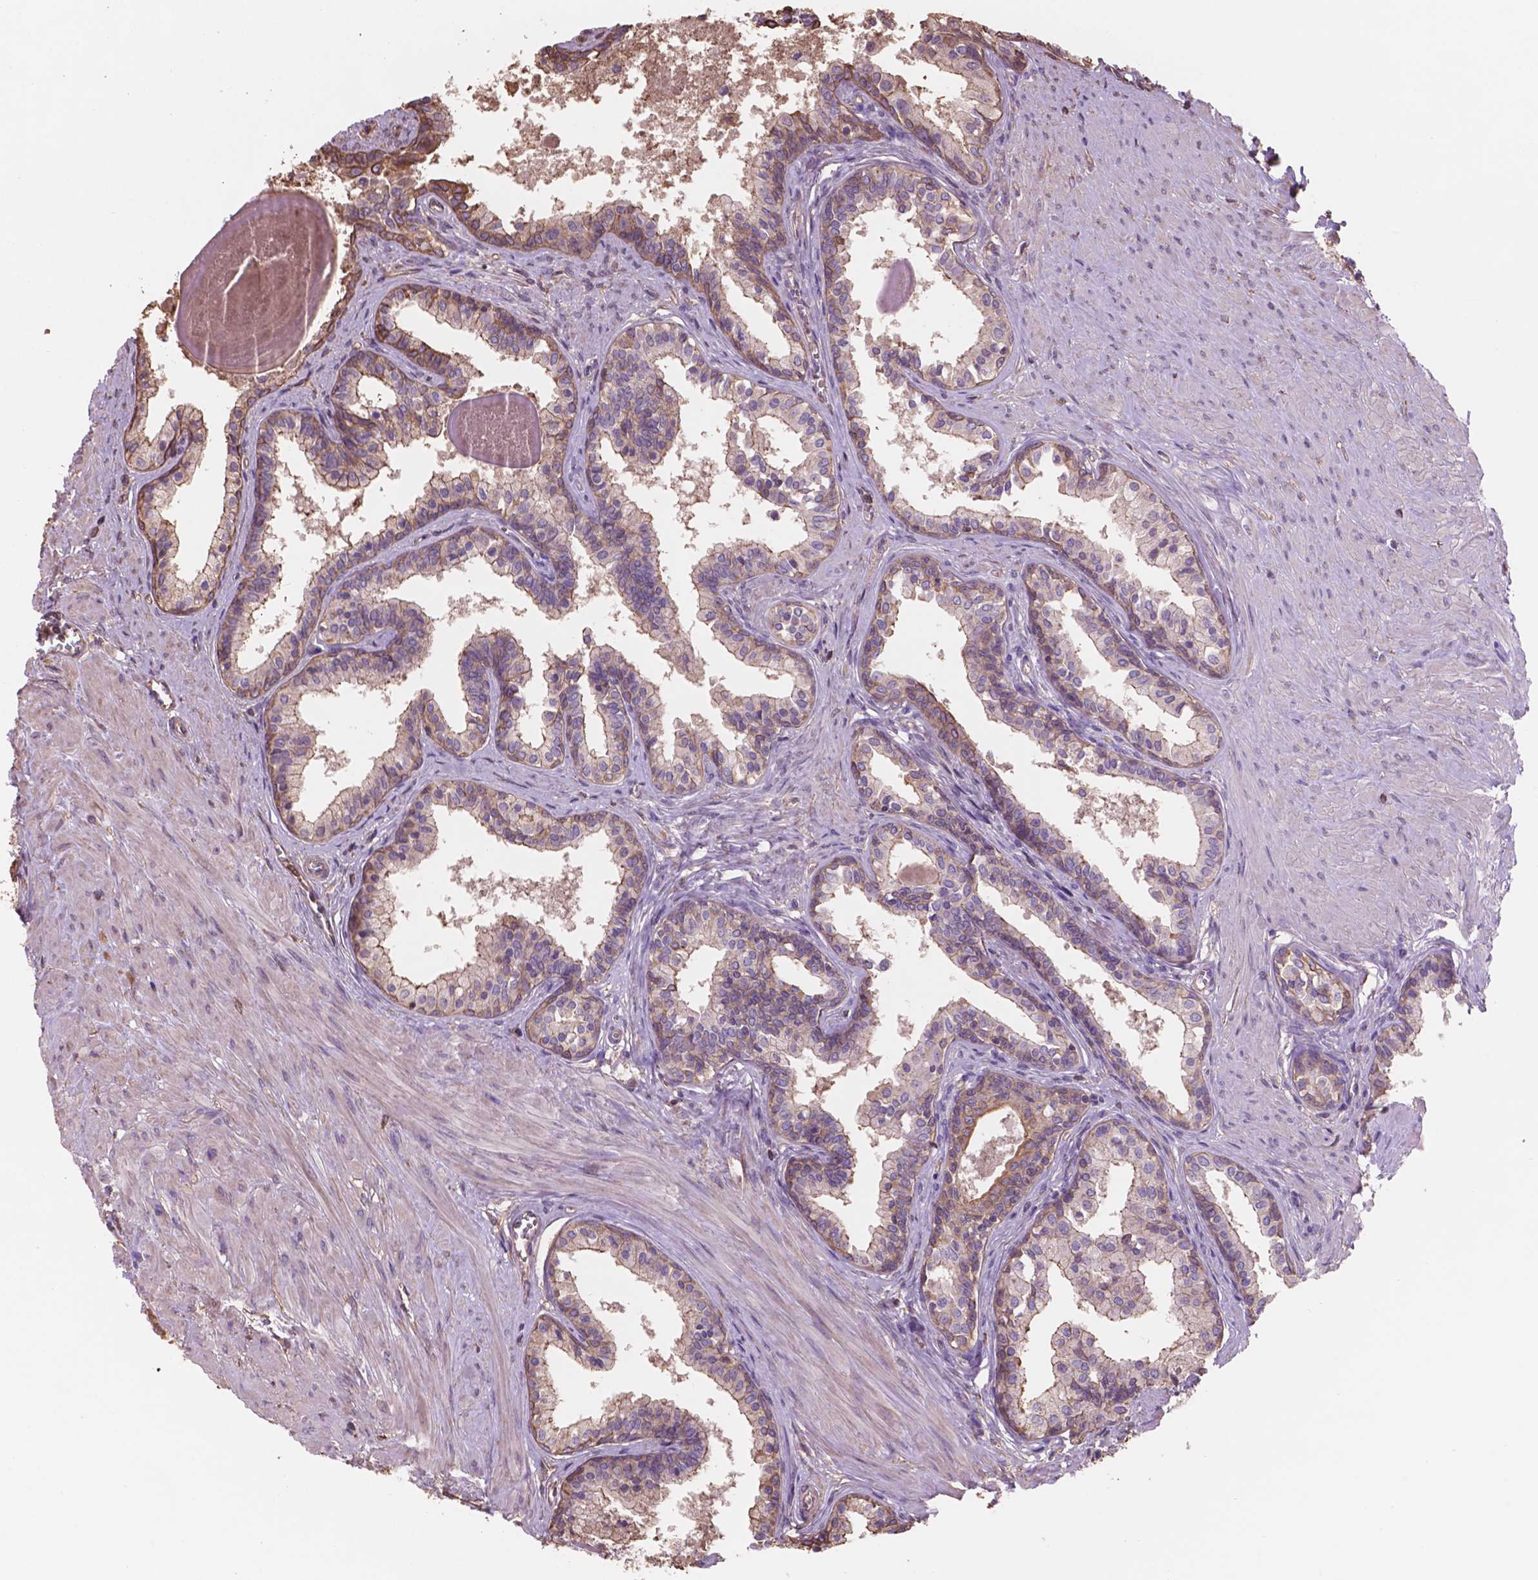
{"staining": {"intensity": "moderate", "quantity": ">75%", "location": "cytoplasmic/membranous"}, "tissue": "prostate", "cell_type": "Glandular cells", "image_type": "normal", "snomed": [{"axis": "morphology", "description": "Normal tissue, NOS"}, {"axis": "topography", "description": "Prostate"}], "caption": "This histopathology image exhibits unremarkable prostate stained with IHC to label a protein in brown. The cytoplasmic/membranous of glandular cells show moderate positivity for the protein. Nuclei are counter-stained blue.", "gene": "NIPA2", "patient": {"sex": "male", "age": 61}}